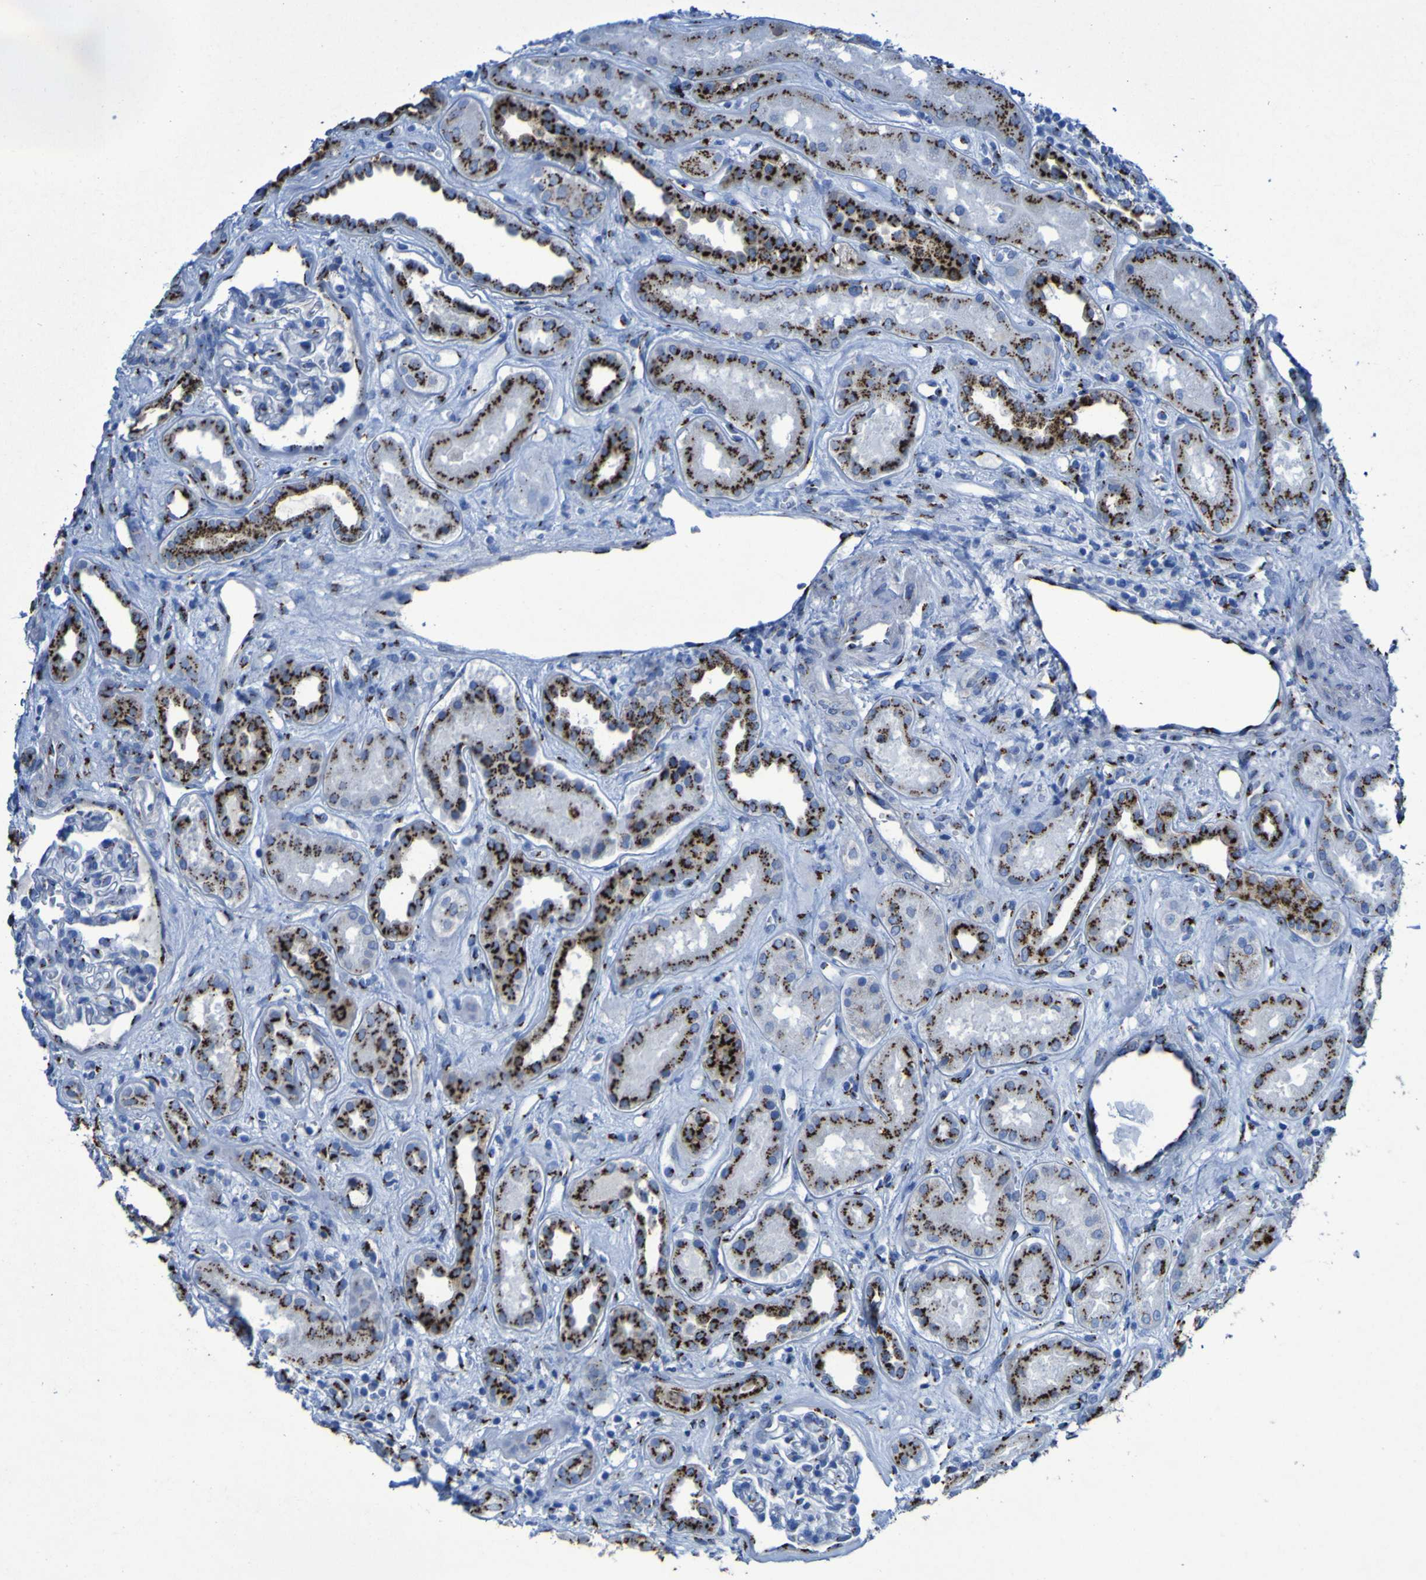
{"staining": {"intensity": "strong", "quantity": "<25%", "location": "cytoplasmic/membranous"}, "tissue": "kidney", "cell_type": "Cells in glomeruli", "image_type": "normal", "snomed": [{"axis": "morphology", "description": "Normal tissue, NOS"}, {"axis": "topography", "description": "Kidney"}], "caption": "Normal kidney displays strong cytoplasmic/membranous expression in approximately <25% of cells in glomeruli.", "gene": "GOLM1", "patient": {"sex": "male", "age": 59}}